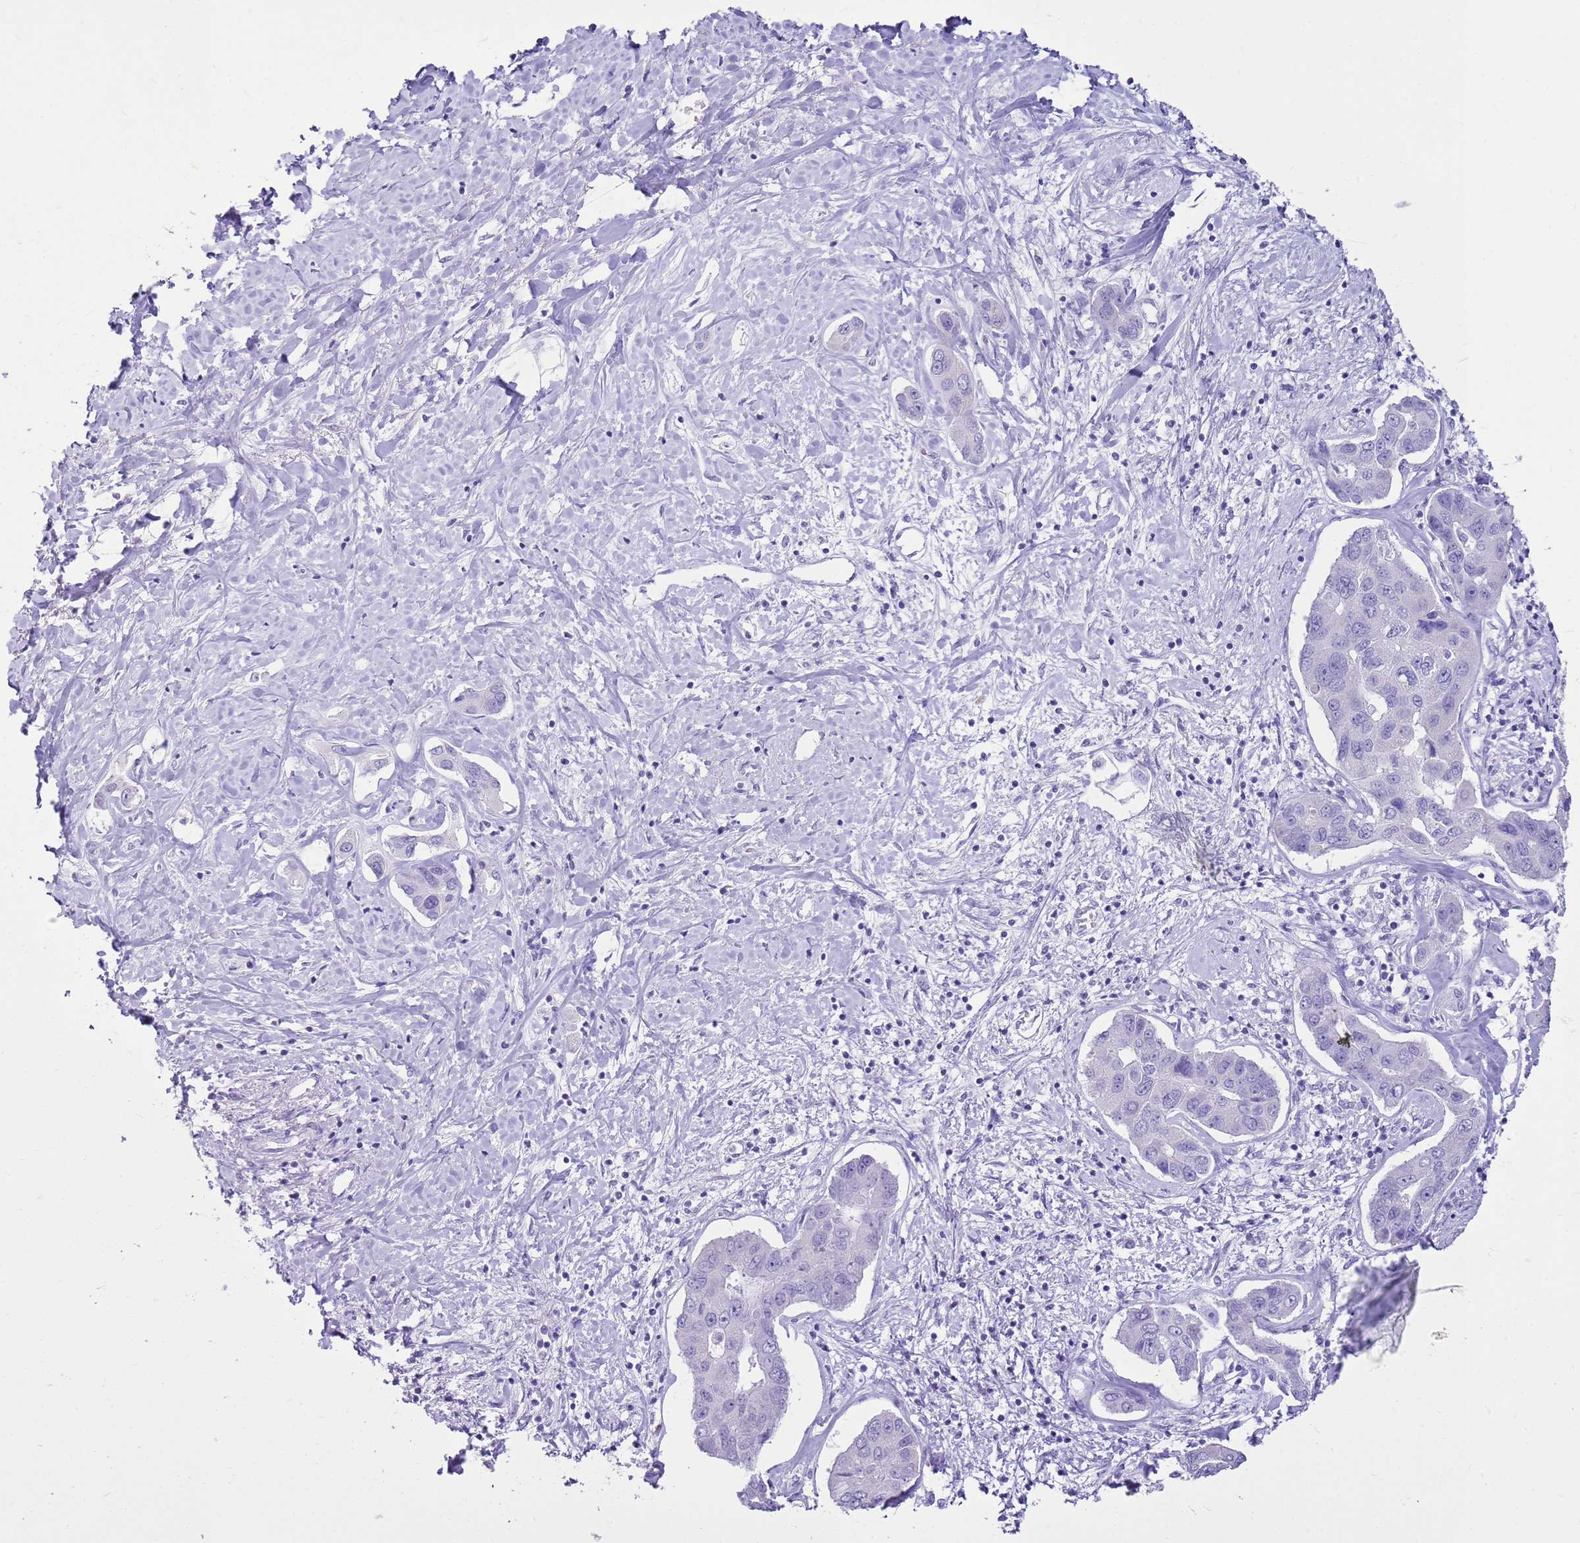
{"staining": {"intensity": "negative", "quantity": "none", "location": "none"}, "tissue": "liver cancer", "cell_type": "Tumor cells", "image_type": "cancer", "snomed": [{"axis": "morphology", "description": "Cholangiocarcinoma"}, {"axis": "topography", "description": "Liver"}], "caption": "A micrograph of human liver cancer (cholangiocarcinoma) is negative for staining in tumor cells. The staining was performed using DAB to visualize the protein expression in brown, while the nuclei were stained in blue with hematoxylin (Magnification: 20x).", "gene": "CA8", "patient": {"sex": "male", "age": 59}}